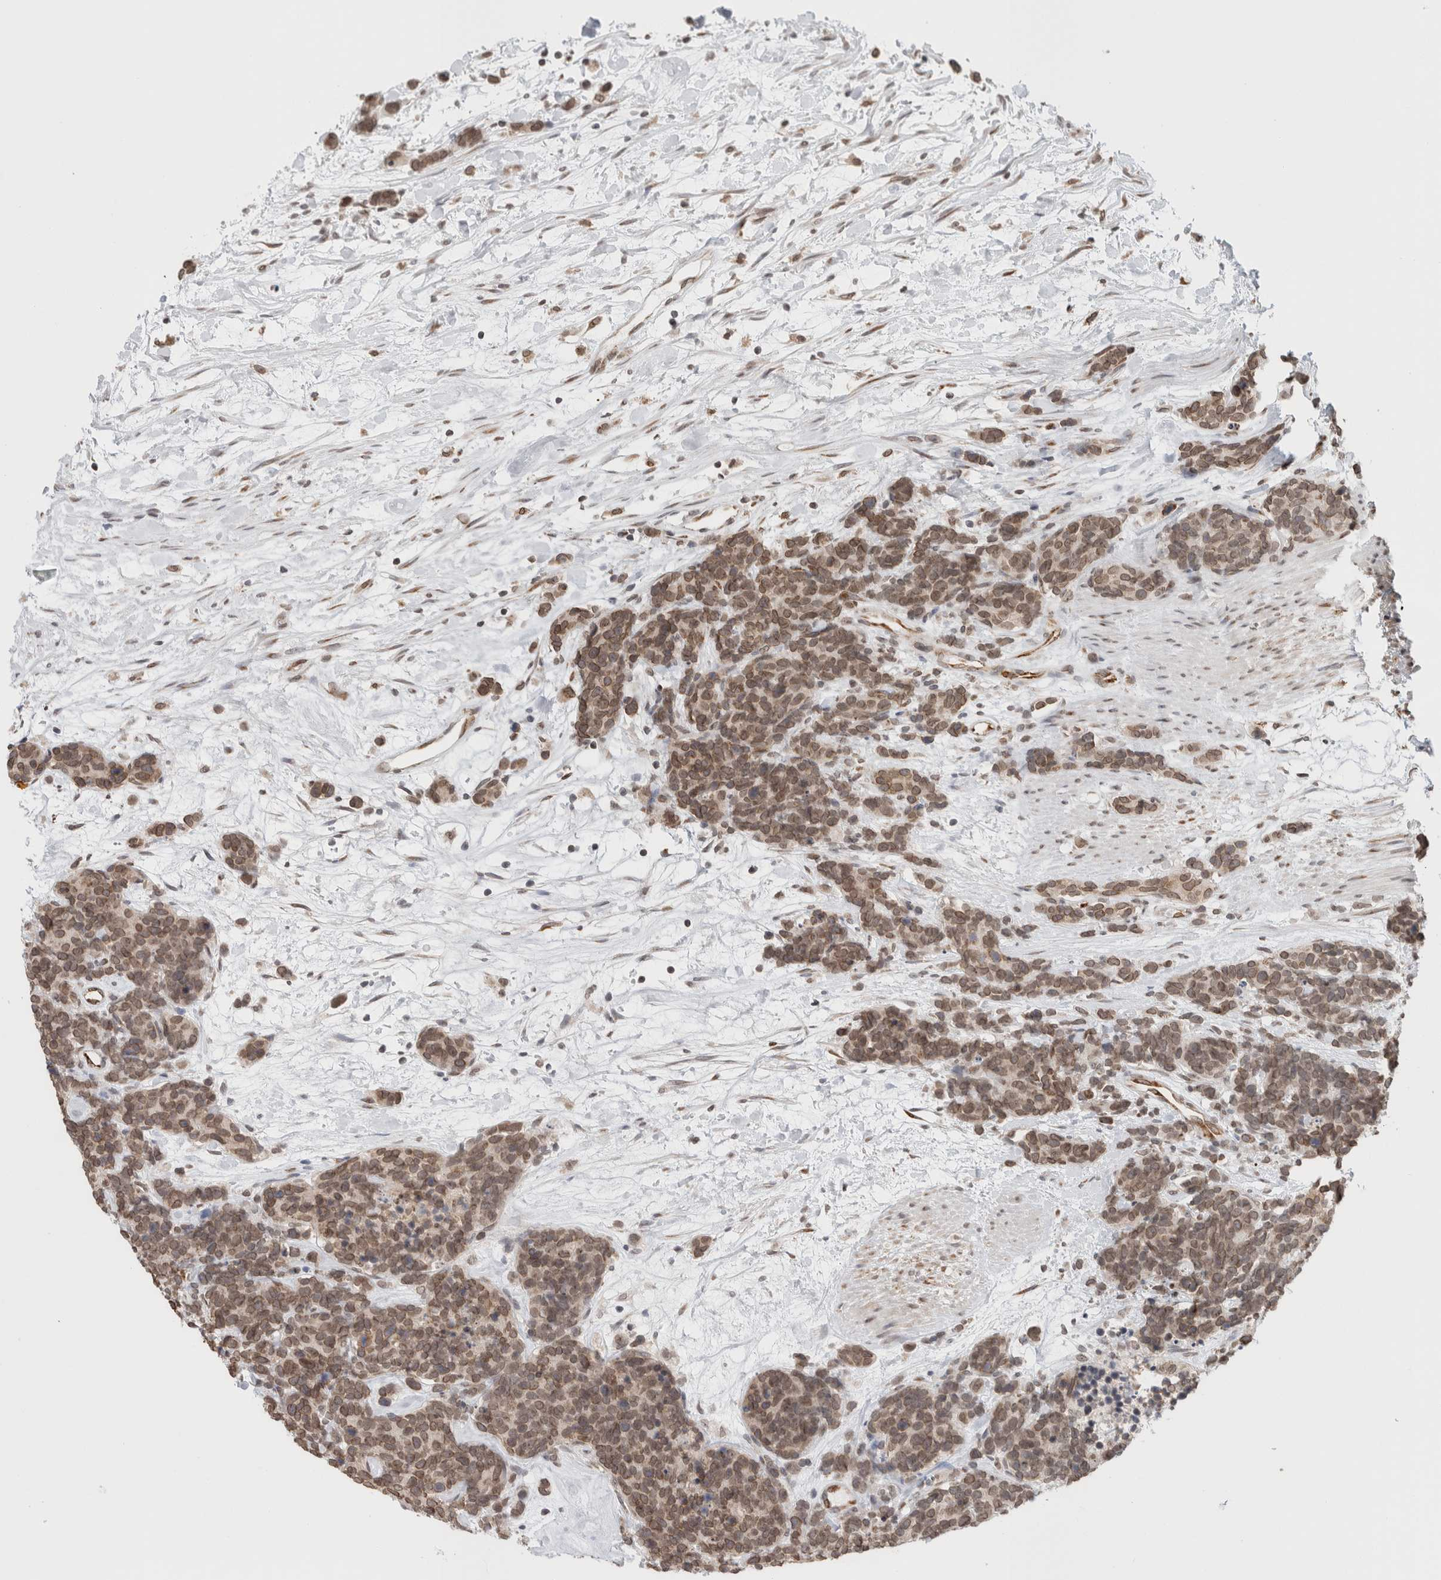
{"staining": {"intensity": "moderate", "quantity": ">75%", "location": "cytoplasmic/membranous,nuclear"}, "tissue": "carcinoid", "cell_type": "Tumor cells", "image_type": "cancer", "snomed": [{"axis": "morphology", "description": "Carcinoma, NOS"}, {"axis": "morphology", "description": "Carcinoid, malignant, NOS"}, {"axis": "topography", "description": "Urinary bladder"}], "caption": "Carcinoma tissue shows moderate cytoplasmic/membranous and nuclear staining in approximately >75% of tumor cells", "gene": "RBMX2", "patient": {"sex": "male", "age": 57}}